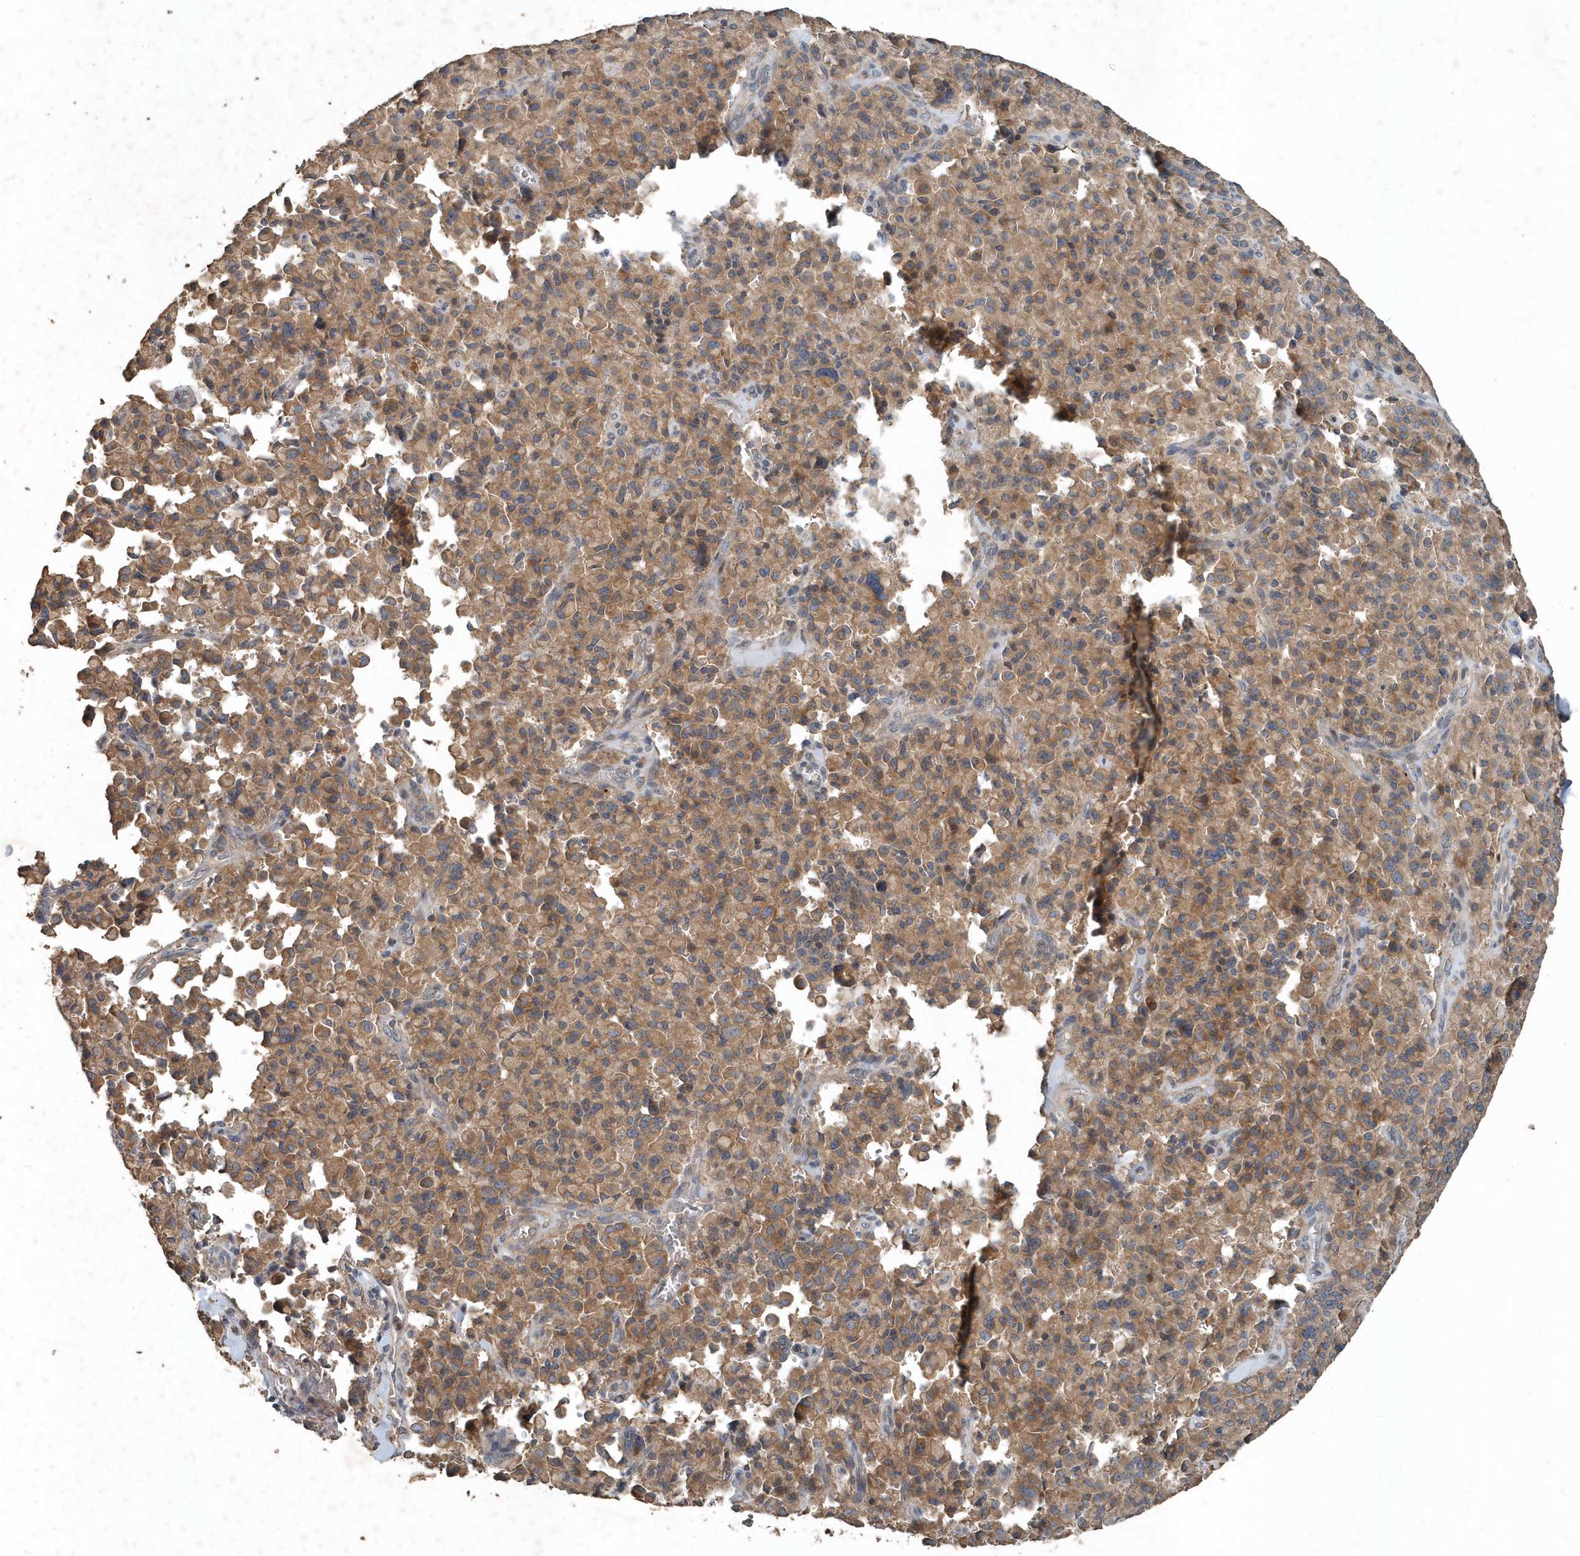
{"staining": {"intensity": "moderate", "quantity": ">75%", "location": "cytoplasmic/membranous"}, "tissue": "pancreatic cancer", "cell_type": "Tumor cells", "image_type": "cancer", "snomed": [{"axis": "morphology", "description": "Adenocarcinoma, NOS"}, {"axis": "topography", "description": "Pancreas"}], "caption": "Pancreatic adenocarcinoma stained with a protein marker displays moderate staining in tumor cells.", "gene": "SCFD2", "patient": {"sex": "male", "age": 65}}